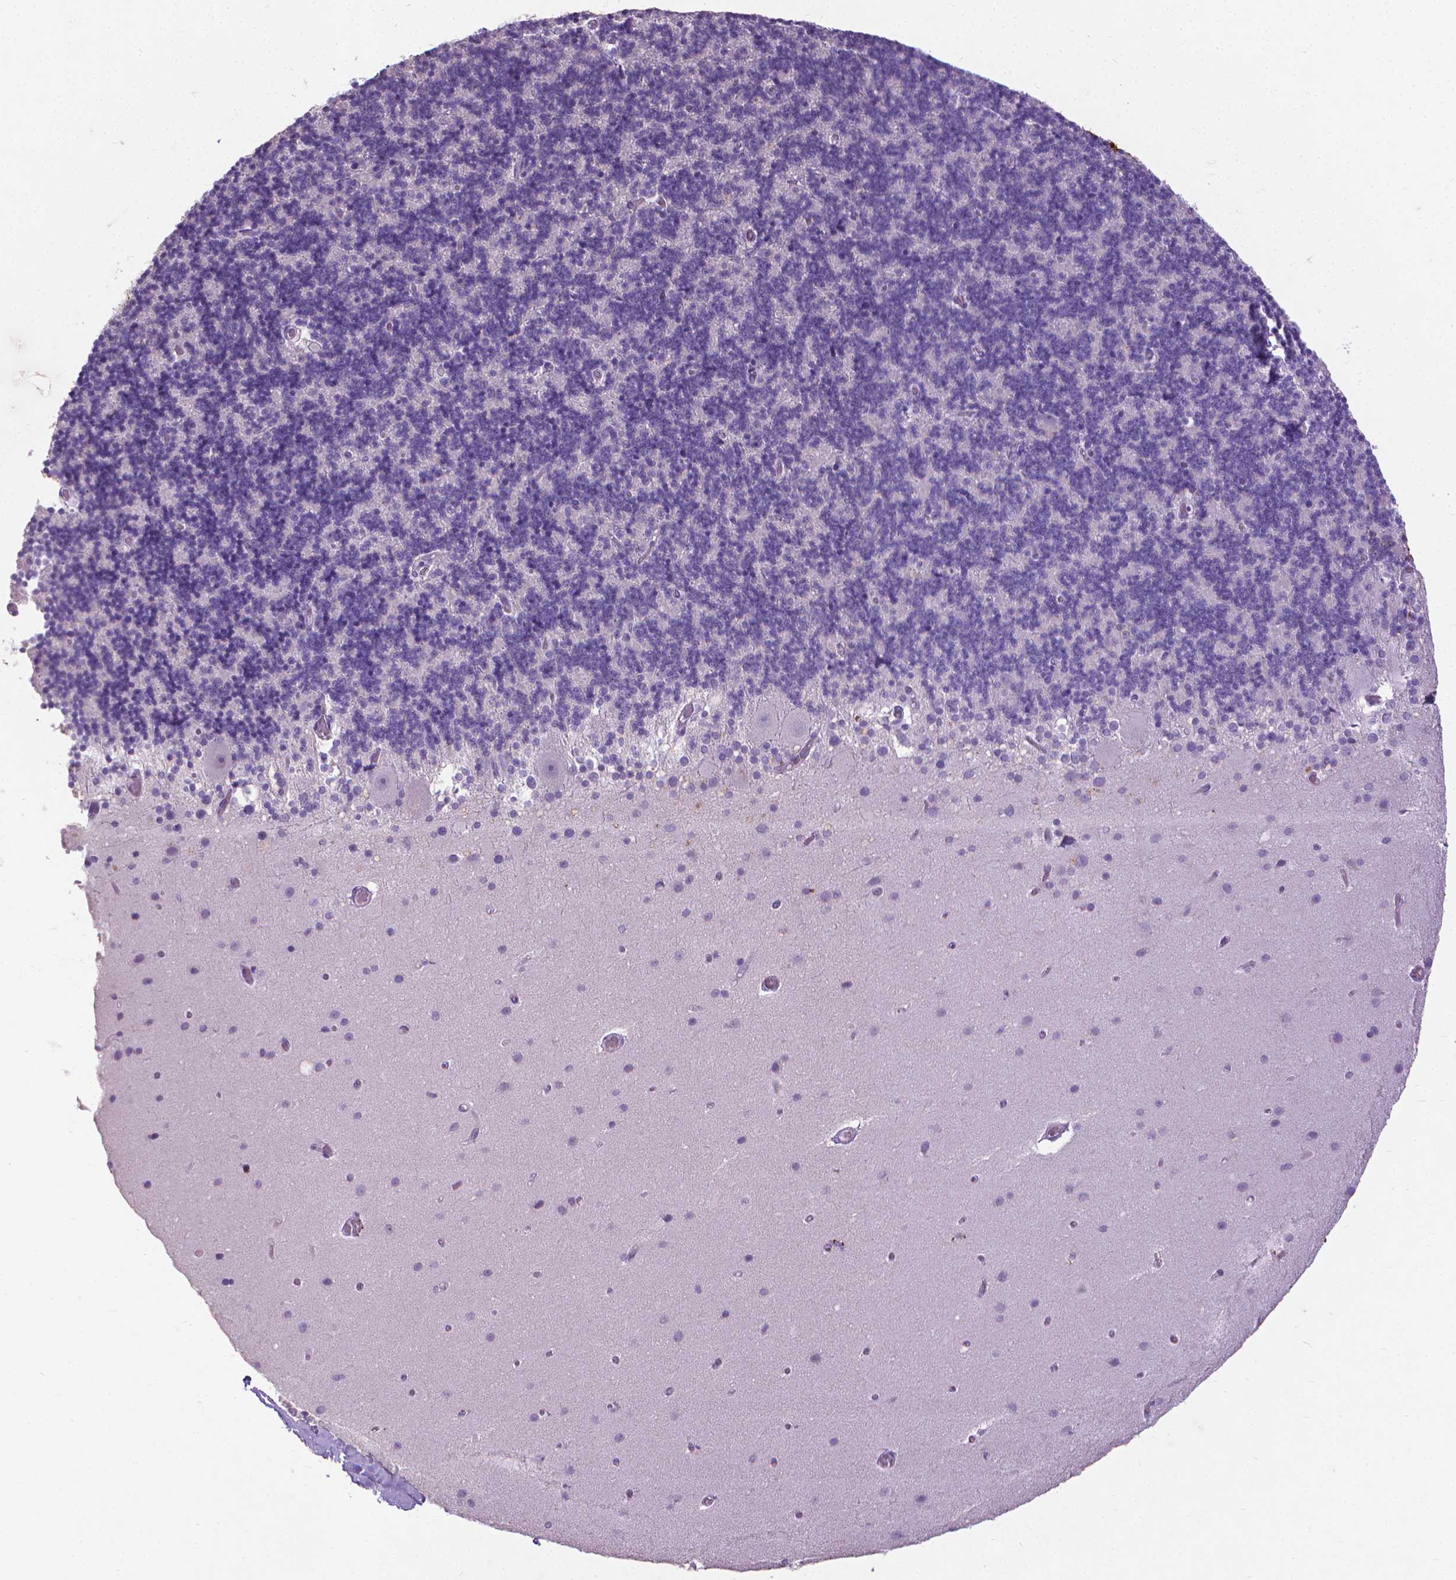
{"staining": {"intensity": "negative", "quantity": "none", "location": "none"}, "tissue": "cerebellum", "cell_type": "Cells in granular layer", "image_type": "normal", "snomed": [{"axis": "morphology", "description": "Normal tissue, NOS"}, {"axis": "topography", "description": "Cerebellum"}], "caption": "Human cerebellum stained for a protein using IHC exhibits no expression in cells in granular layer.", "gene": "KRT5", "patient": {"sex": "male", "age": 70}}